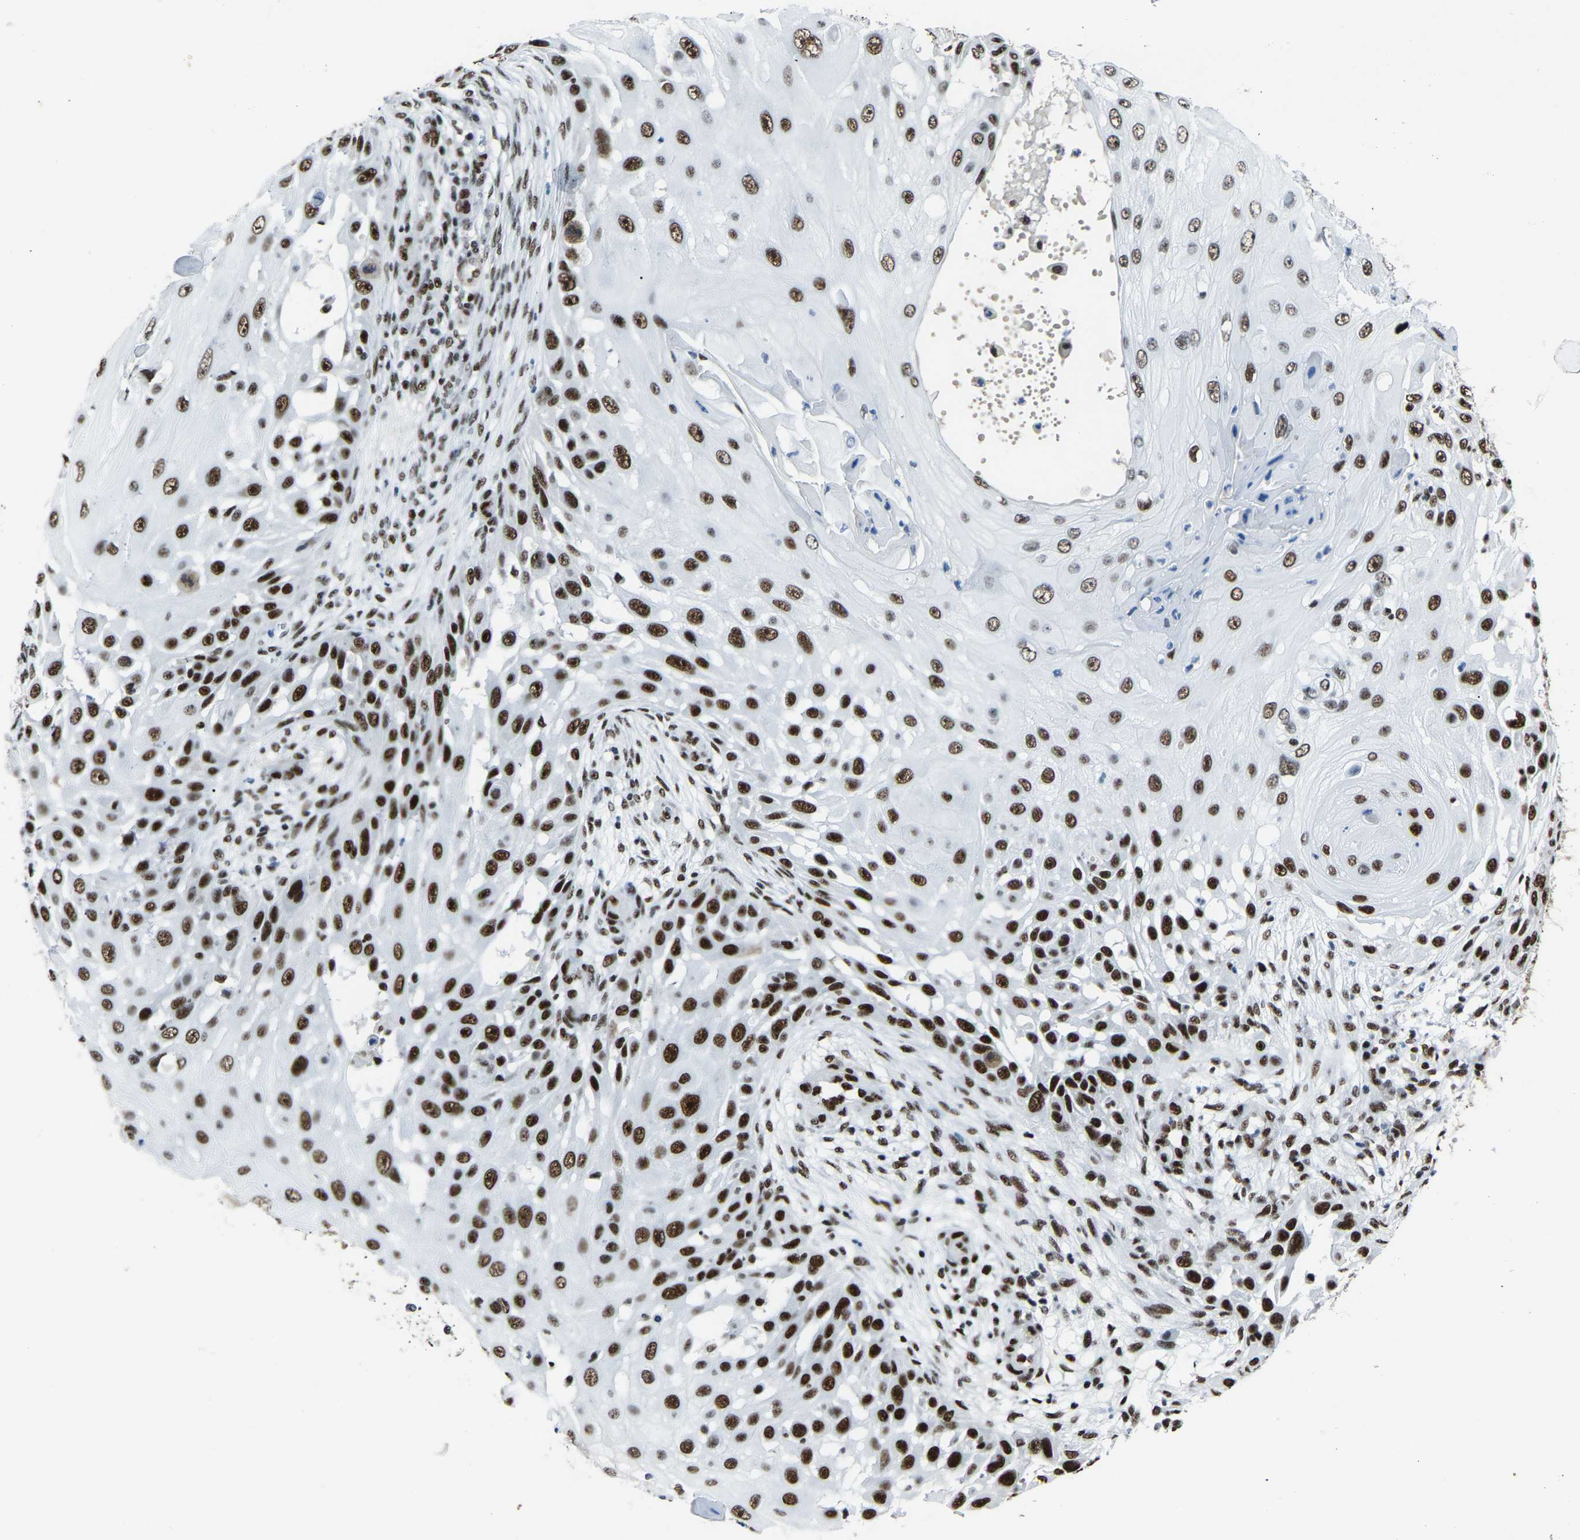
{"staining": {"intensity": "strong", "quantity": ">75%", "location": "nuclear"}, "tissue": "skin cancer", "cell_type": "Tumor cells", "image_type": "cancer", "snomed": [{"axis": "morphology", "description": "Squamous cell carcinoma, NOS"}, {"axis": "topography", "description": "Skin"}], "caption": "A high-resolution image shows IHC staining of skin cancer, which shows strong nuclear staining in approximately >75% of tumor cells. (IHC, brightfield microscopy, high magnification).", "gene": "DDX5", "patient": {"sex": "female", "age": 44}}